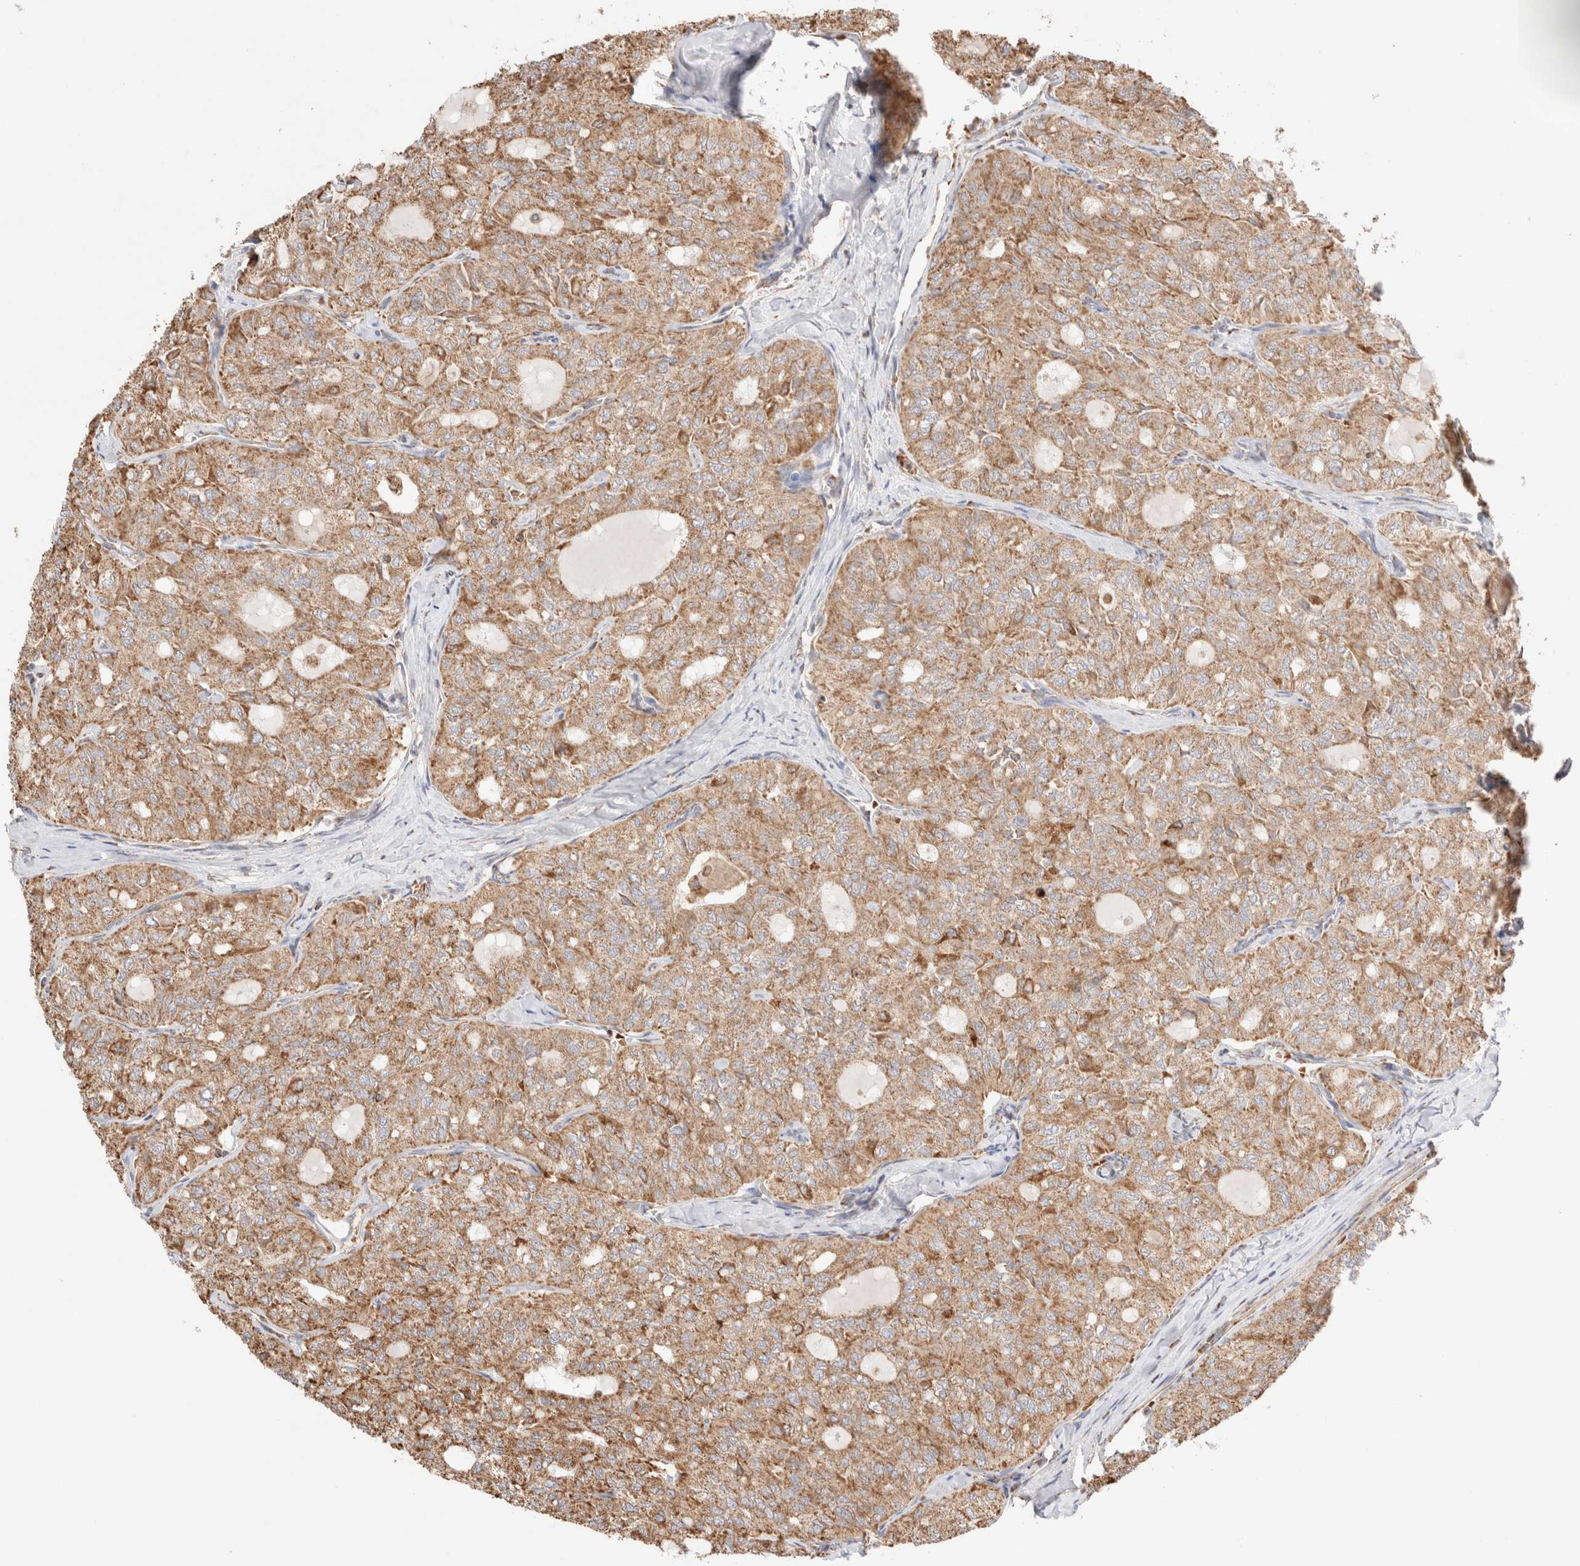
{"staining": {"intensity": "moderate", "quantity": ">75%", "location": "cytoplasmic/membranous"}, "tissue": "thyroid cancer", "cell_type": "Tumor cells", "image_type": "cancer", "snomed": [{"axis": "morphology", "description": "Follicular adenoma carcinoma, NOS"}, {"axis": "topography", "description": "Thyroid gland"}], "caption": "High-magnification brightfield microscopy of thyroid cancer stained with DAB (3,3'-diaminobenzidine) (brown) and counterstained with hematoxylin (blue). tumor cells exhibit moderate cytoplasmic/membranous positivity is appreciated in approximately>75% of cells.", "gene": "TMPPE", "patient": {"sex": "male", "age": 75}}